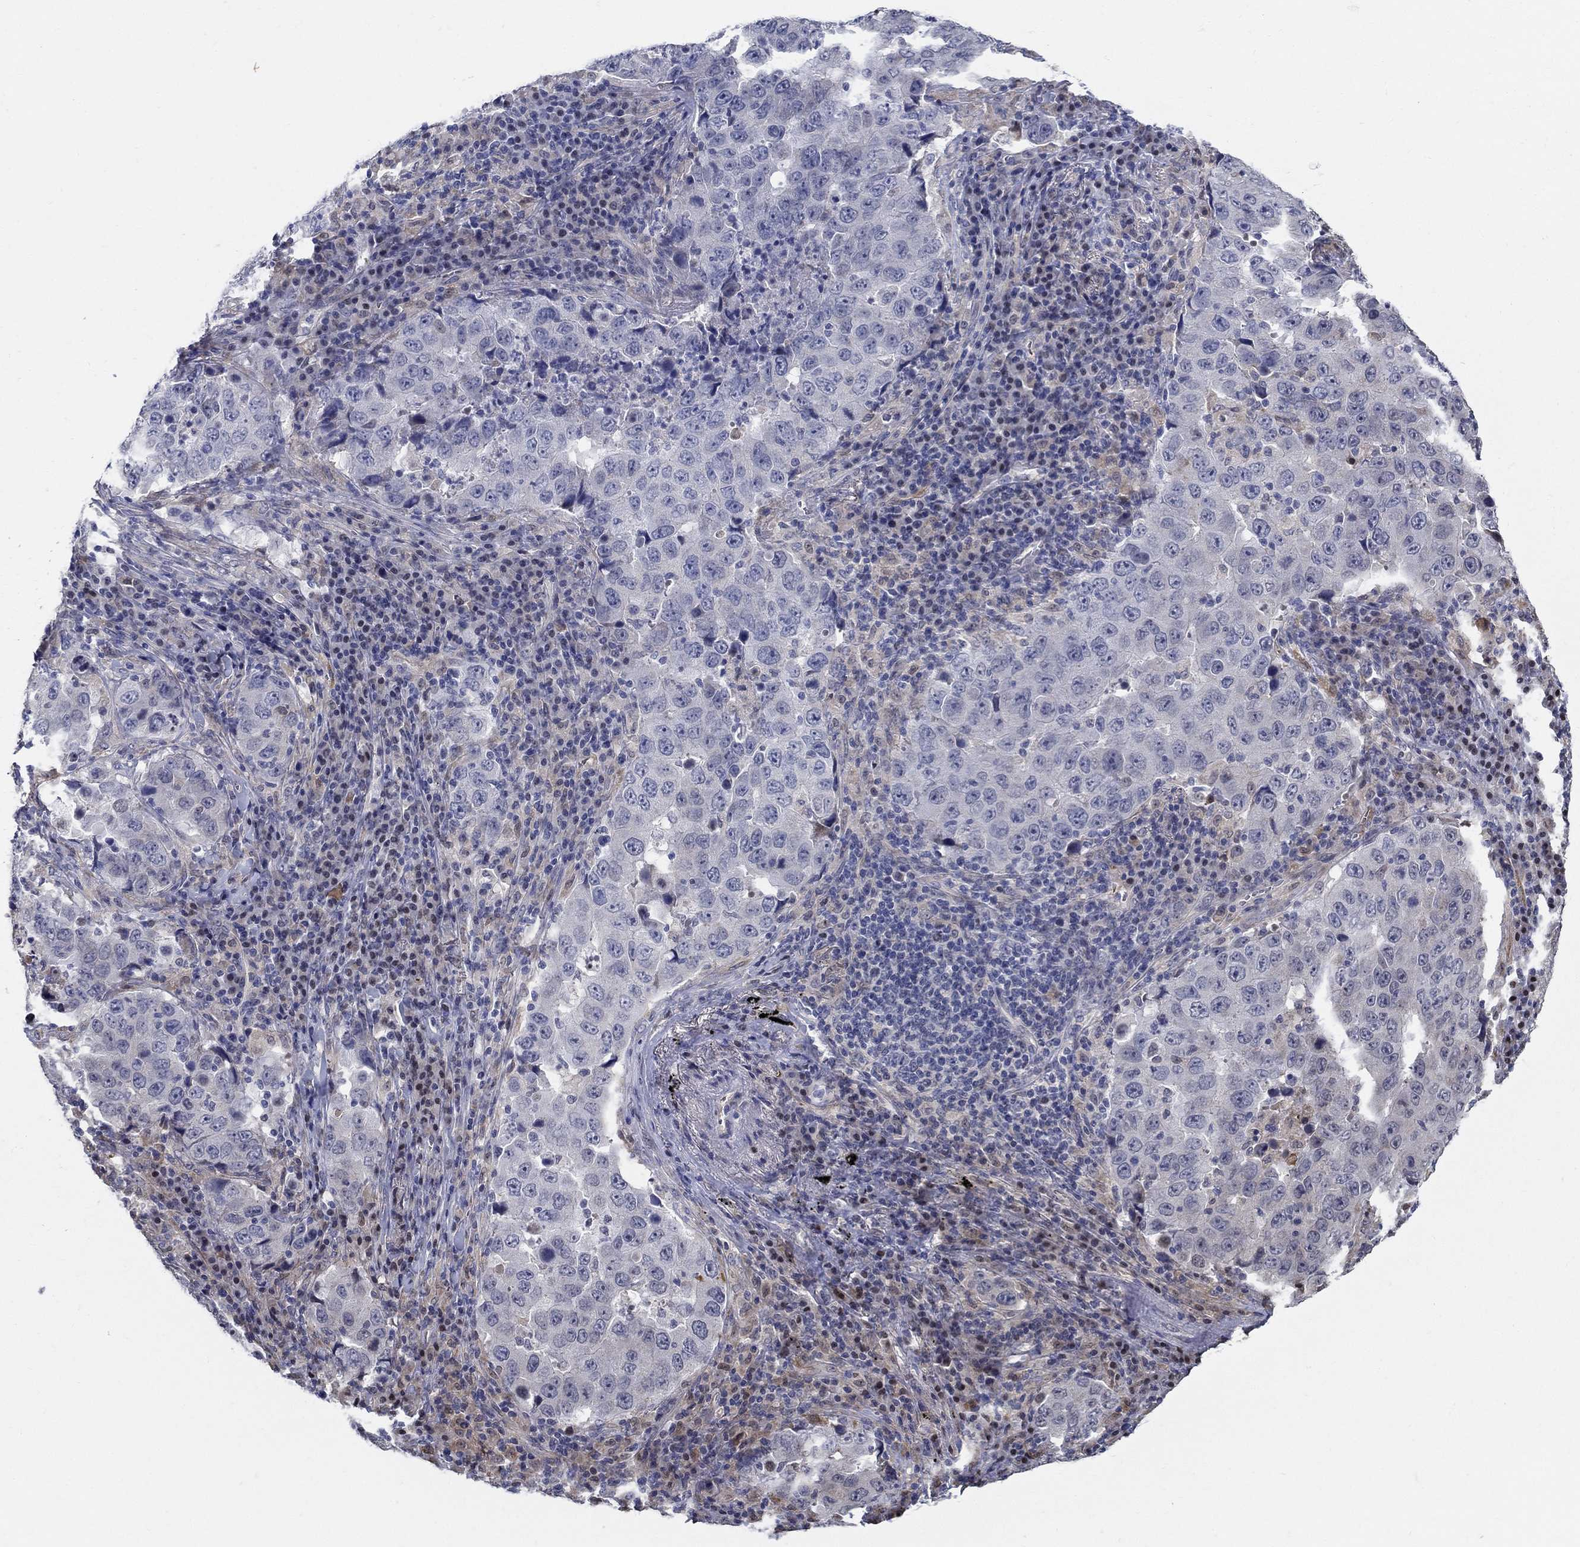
{"staining": {"intensity": "negative", "quantity": "none", "location": "none"}, "tissue": "lung cancer", "cell_type": "Tumor cells", "image_type": "cancer", "snomed": [{"axis": "morphology", "description": "Adenocarcinoma, NOS"}, {"axis": "topography", "description": "Lung"}], "caption": "The photomicrograph exhibits no staining of tumor cells in lung adenocarcinoma. The staining is performed using DAB brown chromogen with nuclei counter-stained in using hematoxylin.", "gene": "C16orf46", "patient": {"sex": "male", "age": 73}}